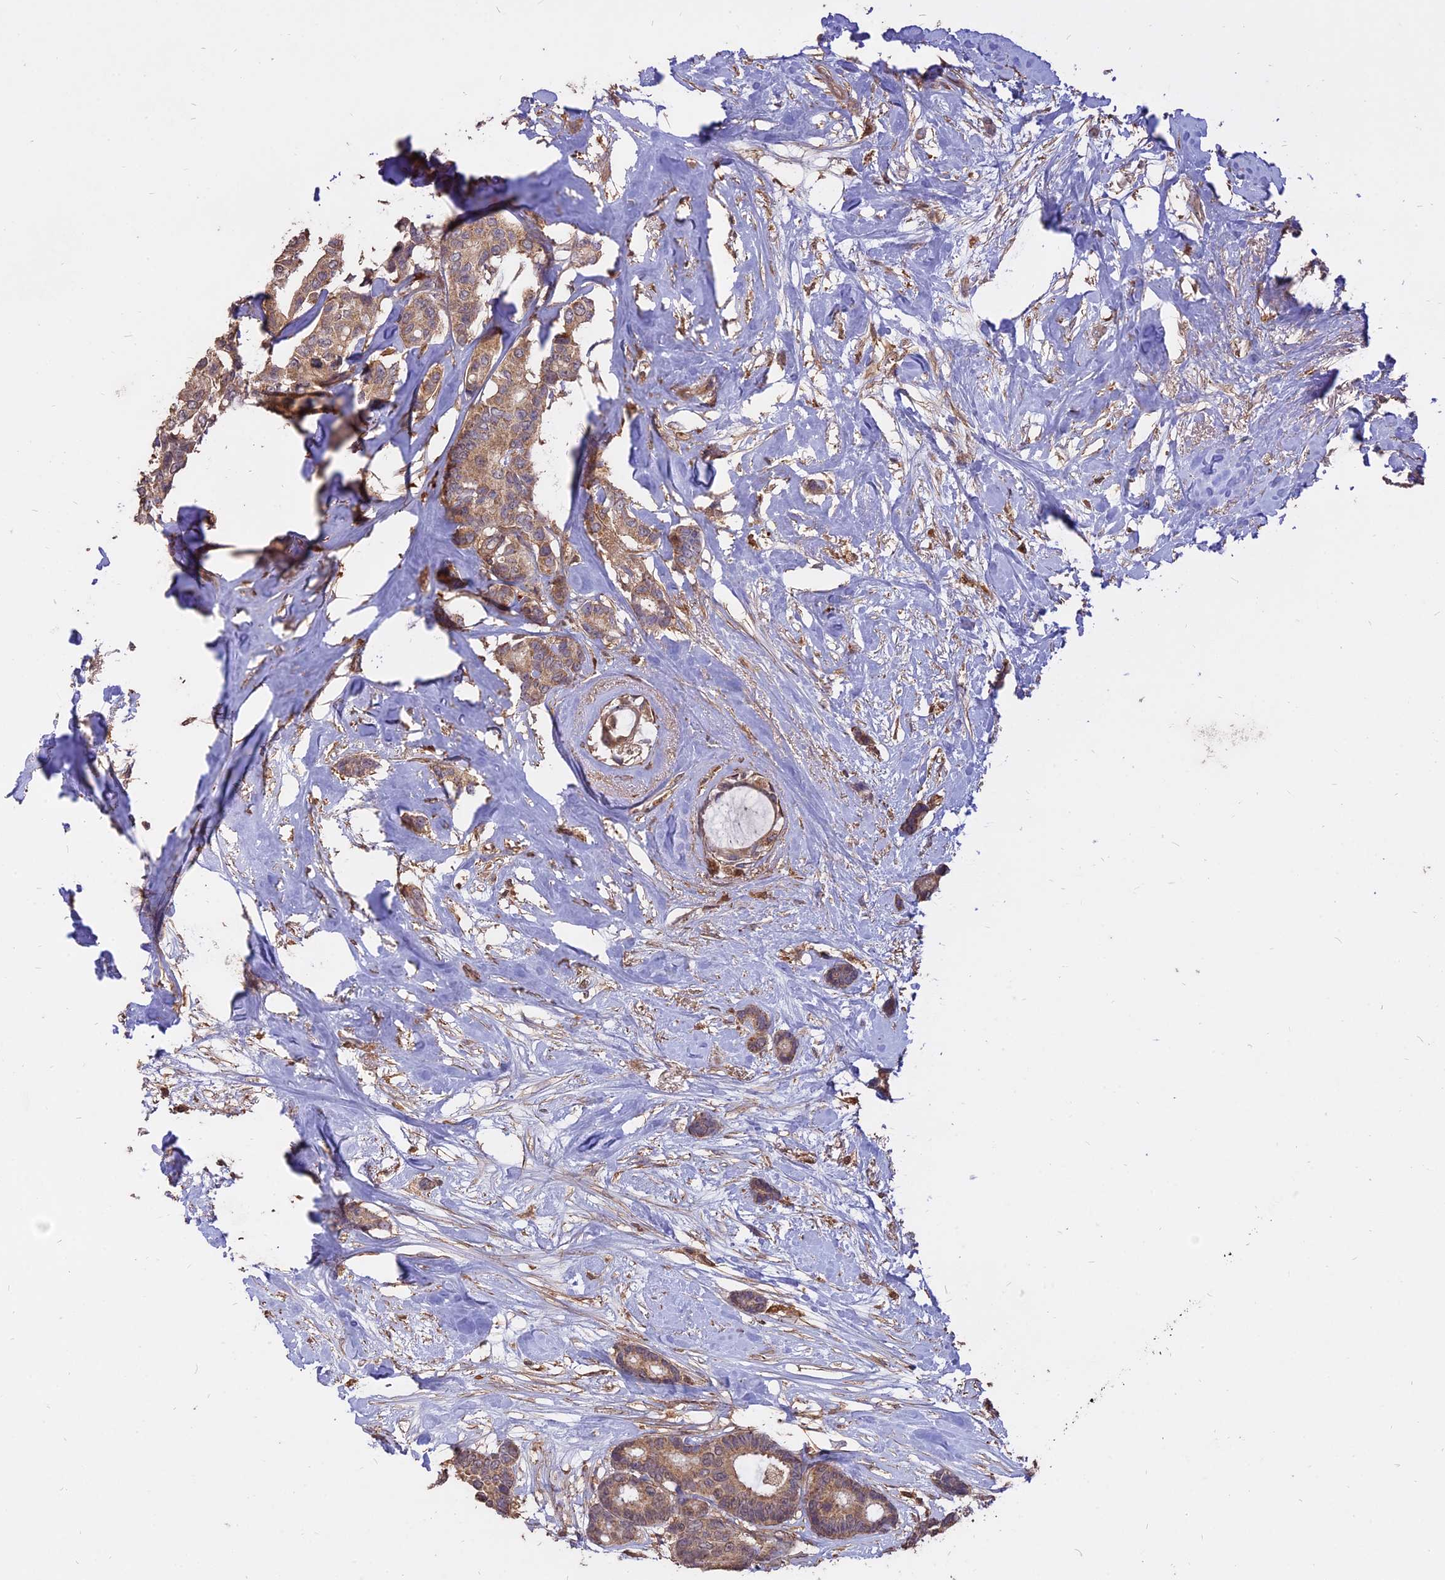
{"staining": {"intensity": "moderate", "quantity": ">75%", "location": "cytoplasmic/membranous"}, "tissue": "breast cancer", "cell_type": "Tumor cells", "image_type": "cancer", "snomed": [{"axis": "morphology", "description": "Duct carcinoma"}, {"axis": "topography", "description": "Breast"}], "caption": "A high-resolution photomicrograph shows IHC staining of infiltrating ductal carcinoma (breast), which reveals moderate cytoplasmic/membranous staining in about >75% of tumor cells.", "gene": "SAC3D1", "patient": {"sex": "female", "age": 87}}